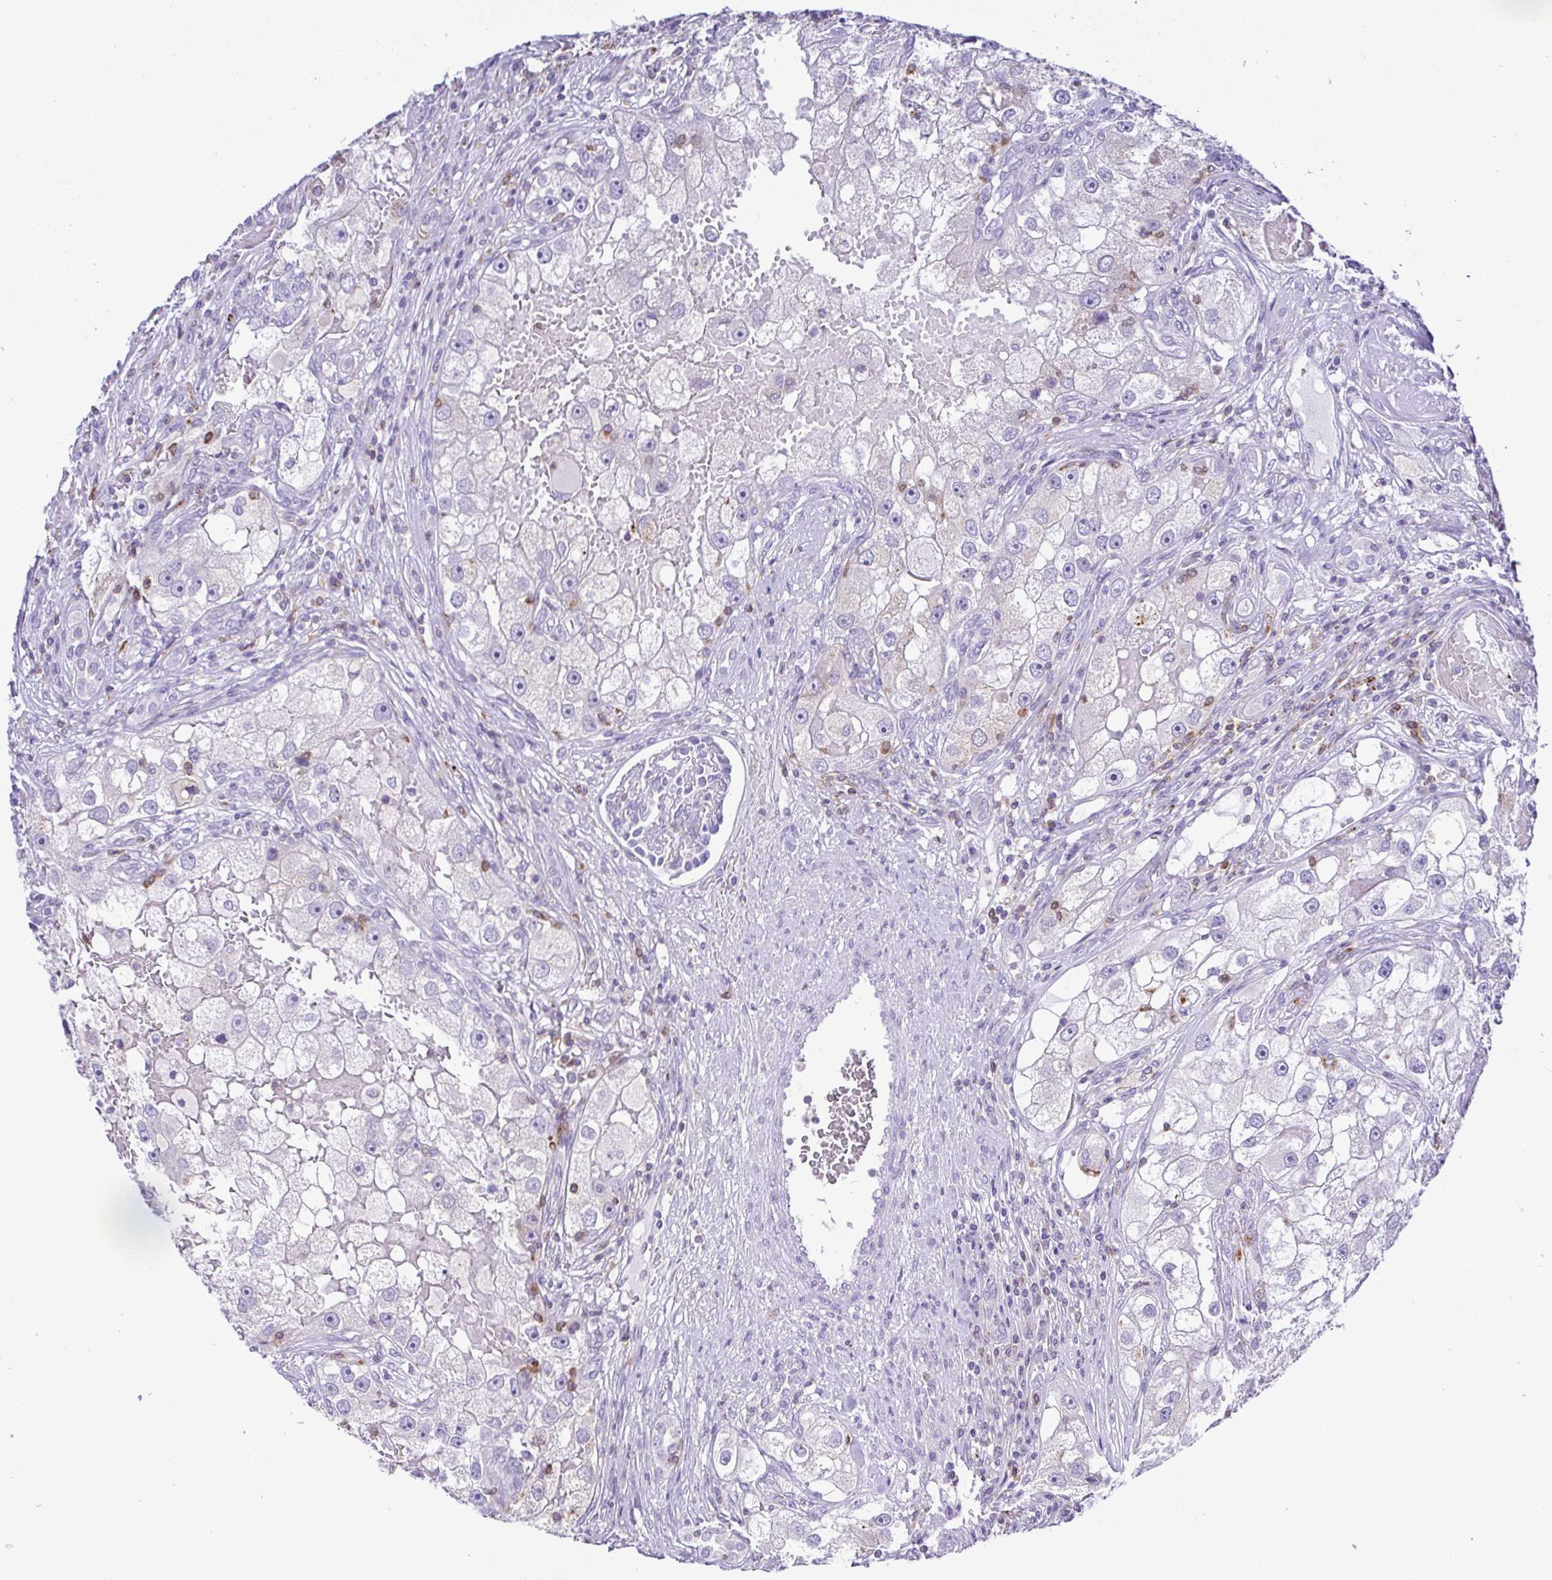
{"staining": {"intensity": "negative", "quantity": "none", "location": "none"}, "tissue": "renal cancer", "cell_type": "Tumor cells", "image_type": "cancer", "snomed": [{"axis": "morphology", "description": "Adenocarcinoma, NOS"}, {"axis": "topography", "description": "Kidney"}], "caption": "An image of renal cancer stained for a protein reveals no brown staining in tumor cells.", "gene": "PGLYRP1", "patient": {"sex": "male", "age": 63}}